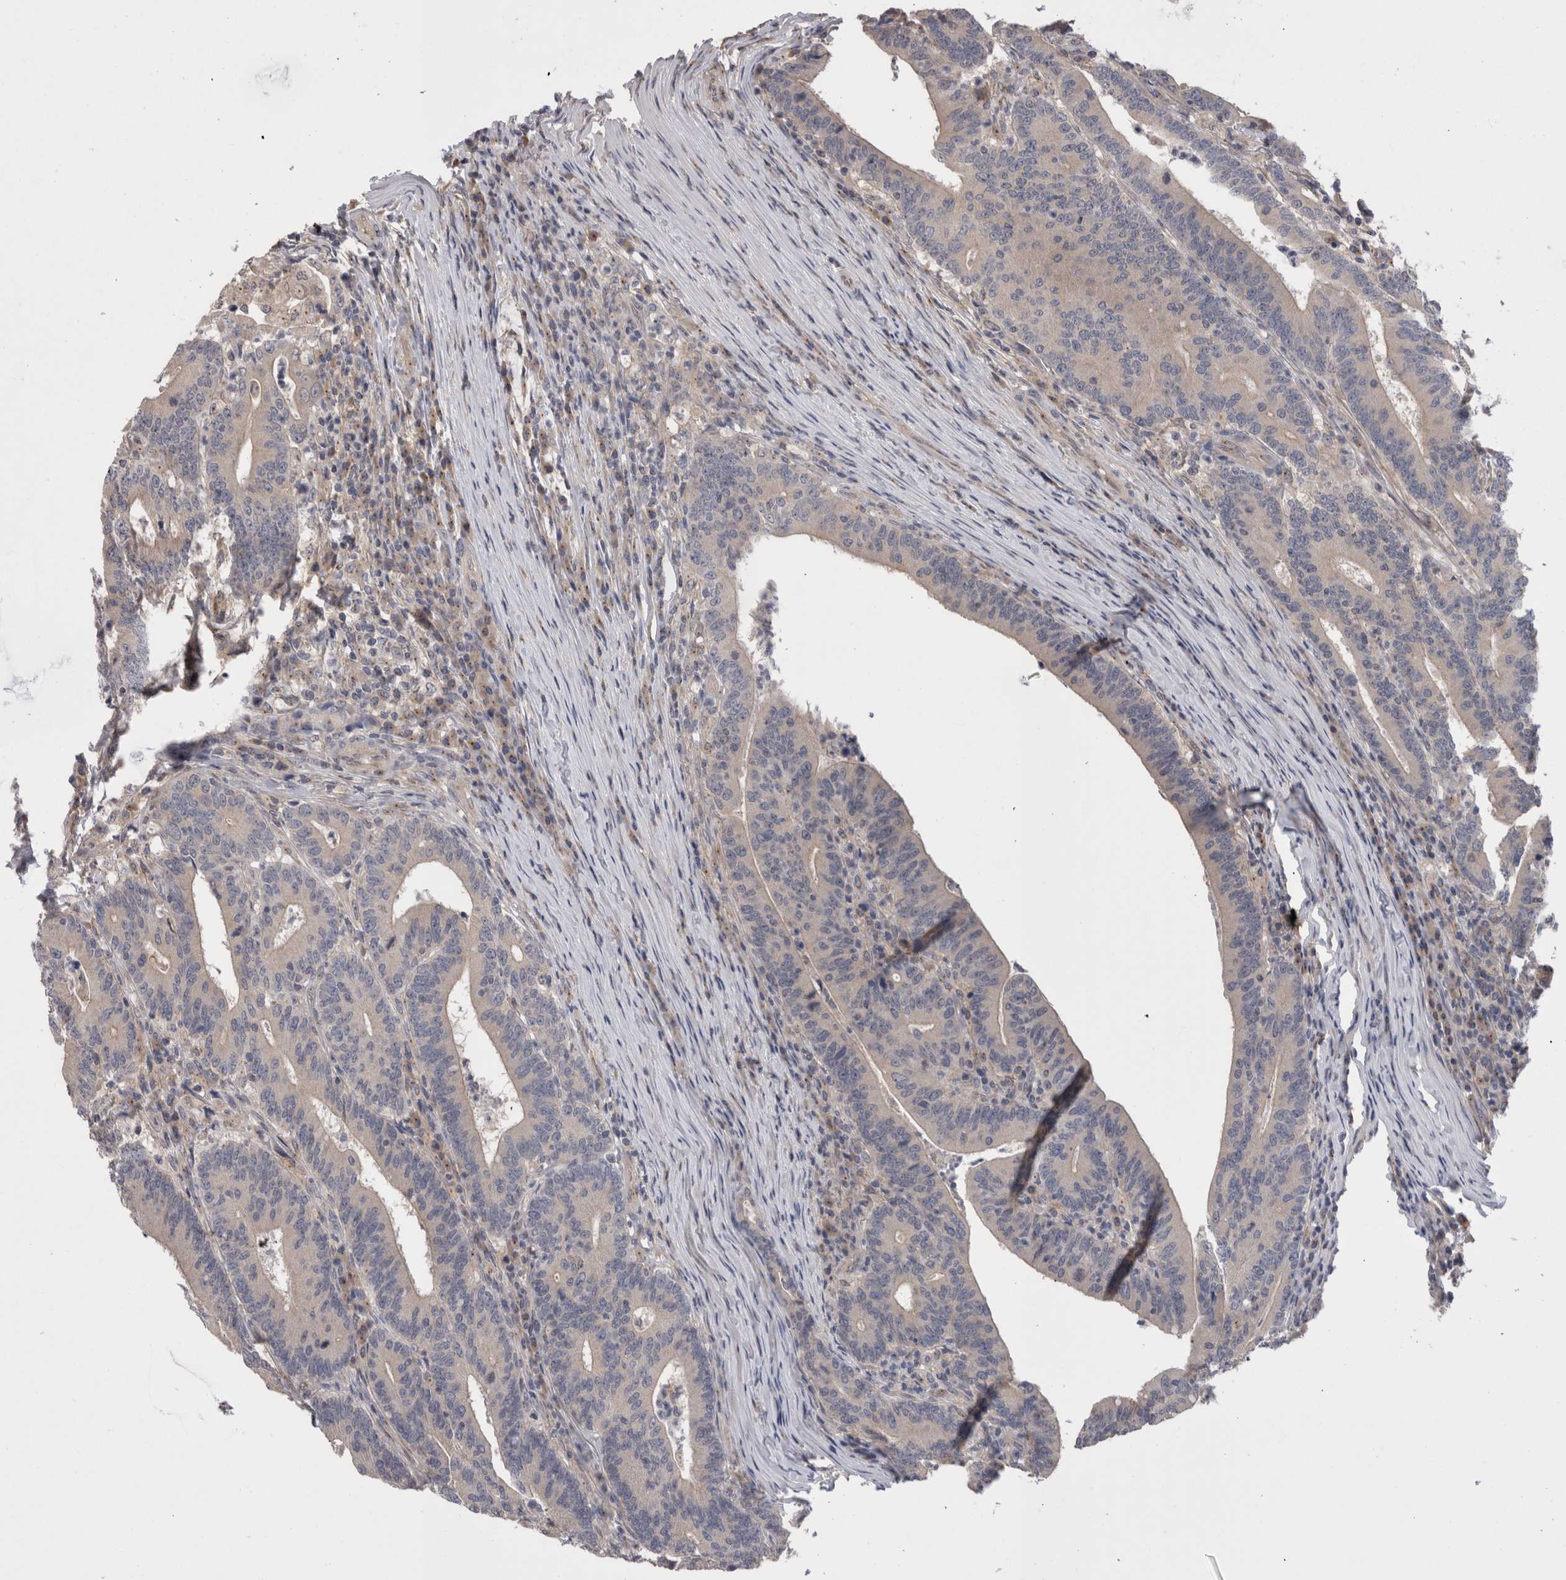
{"staining": {"intensity": "weak", "quantity": "<25%", "location": "cytoplasmic/membranous"}, "tissue": "colorectal cancer", "cell_type": "Tumor cells", "image_type": "cancer", "snomed": [{"axis": "morphology", "description": "Adenocarcinoma, NOS"}, {"axis": "topography", "description": "Colon"}], "caption": "Immunohistochemistry (IHC) photomicrograph of colorectal cancer stained for a protein (brown), which exhibits no expression in tumor cells.", "gene": "DCTN6", "patient": {"sex": "female", "age": 66}}